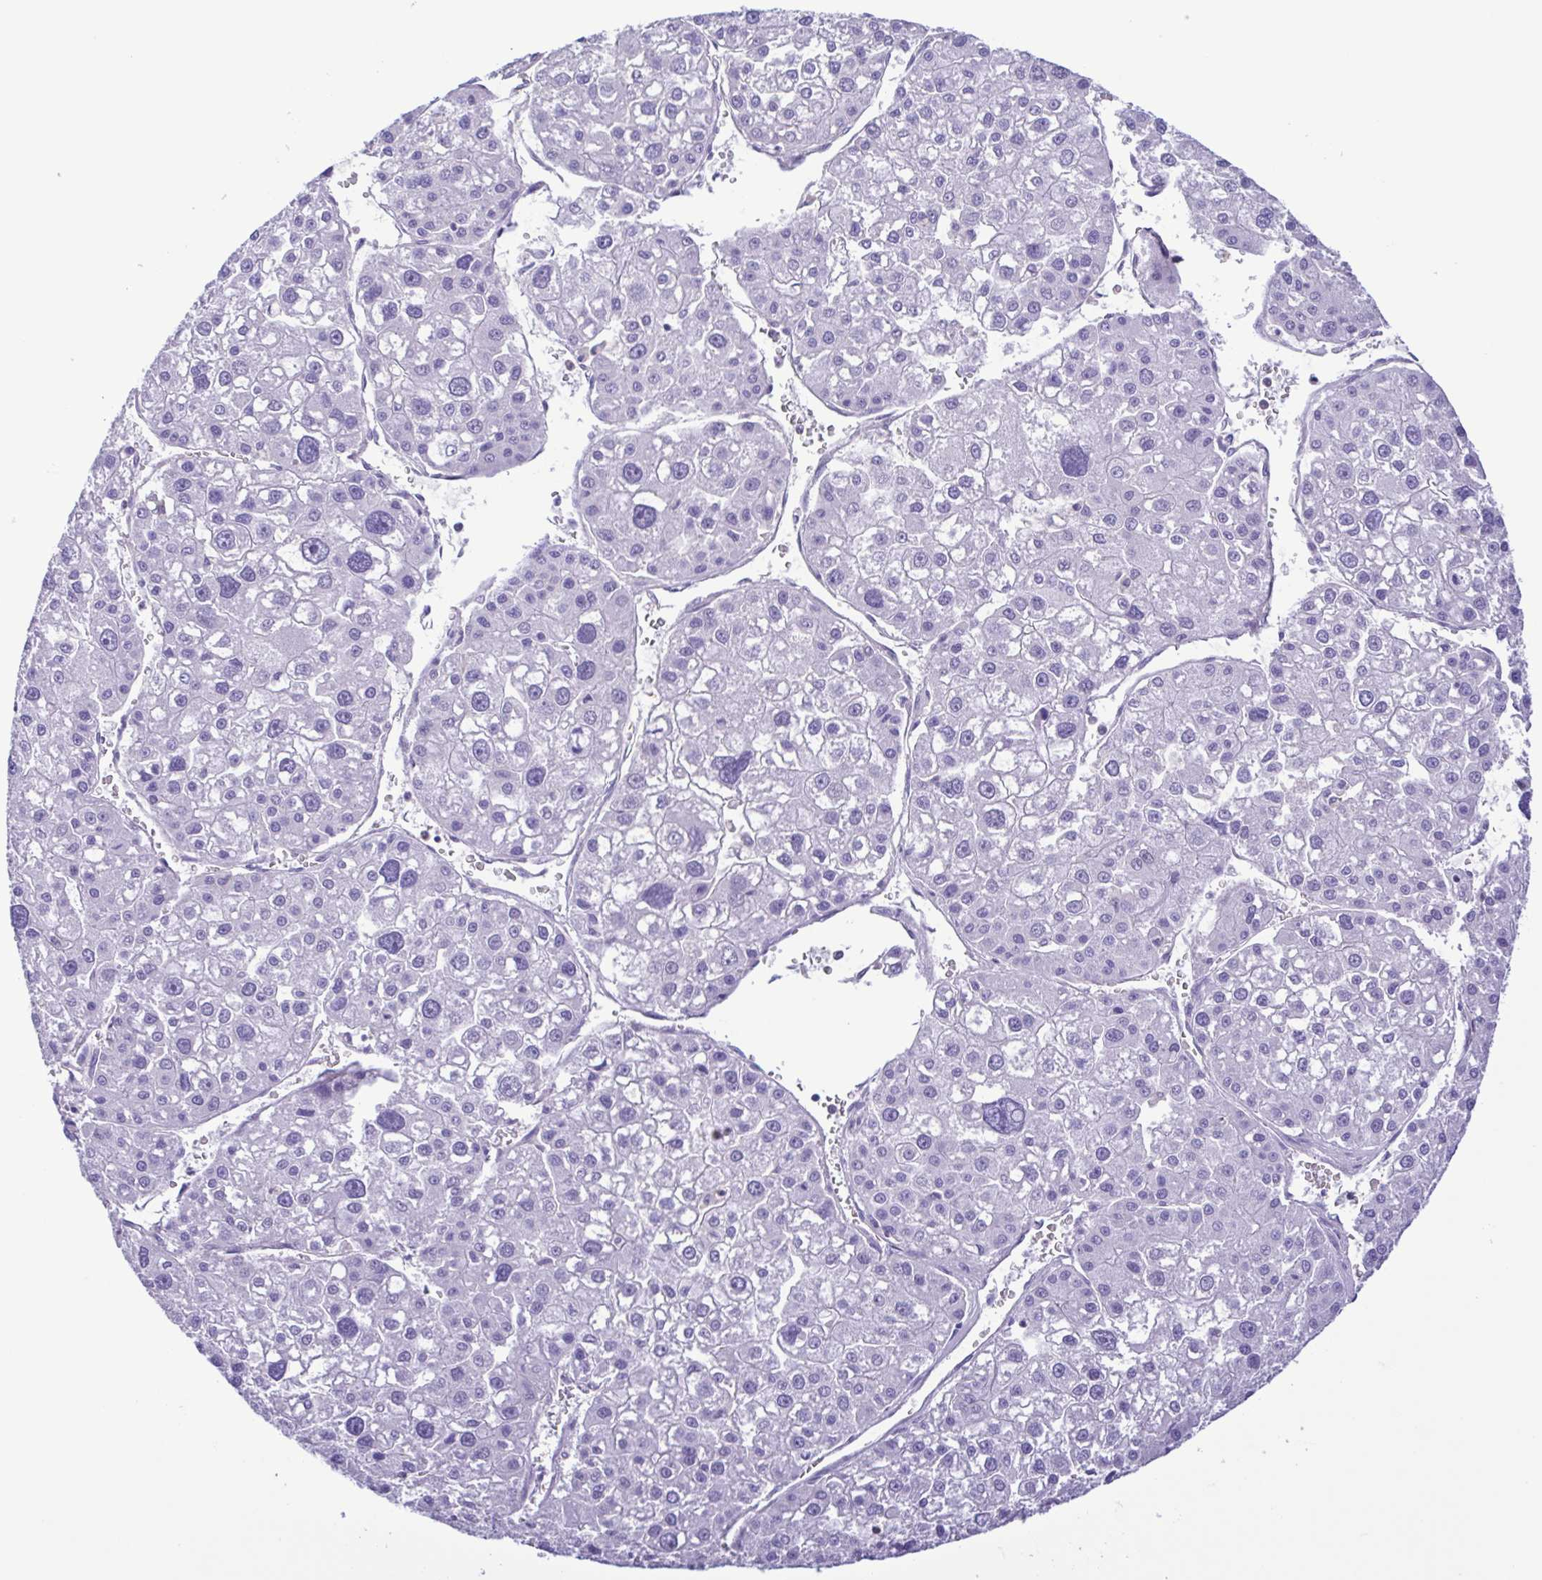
{"staining": {"intensity": "negative", "quantity": "none", "location": "none"}, "tissue": "liver cancer", "cell_type": "Tumor cells", "image_type": "cancer", "snomed": [{"axis": "morphology", "description": "Carcinoma, Hepatocellular, NOS"}, {"axis": "topography", "description": "Liver"}], "caption": "Immunohistochemistry of human liver hepatocellular carcinoma exhibits no expression in tumor cells.", "gene": "CYP17A1", "patient": {"sex": "male", "age": 73}}